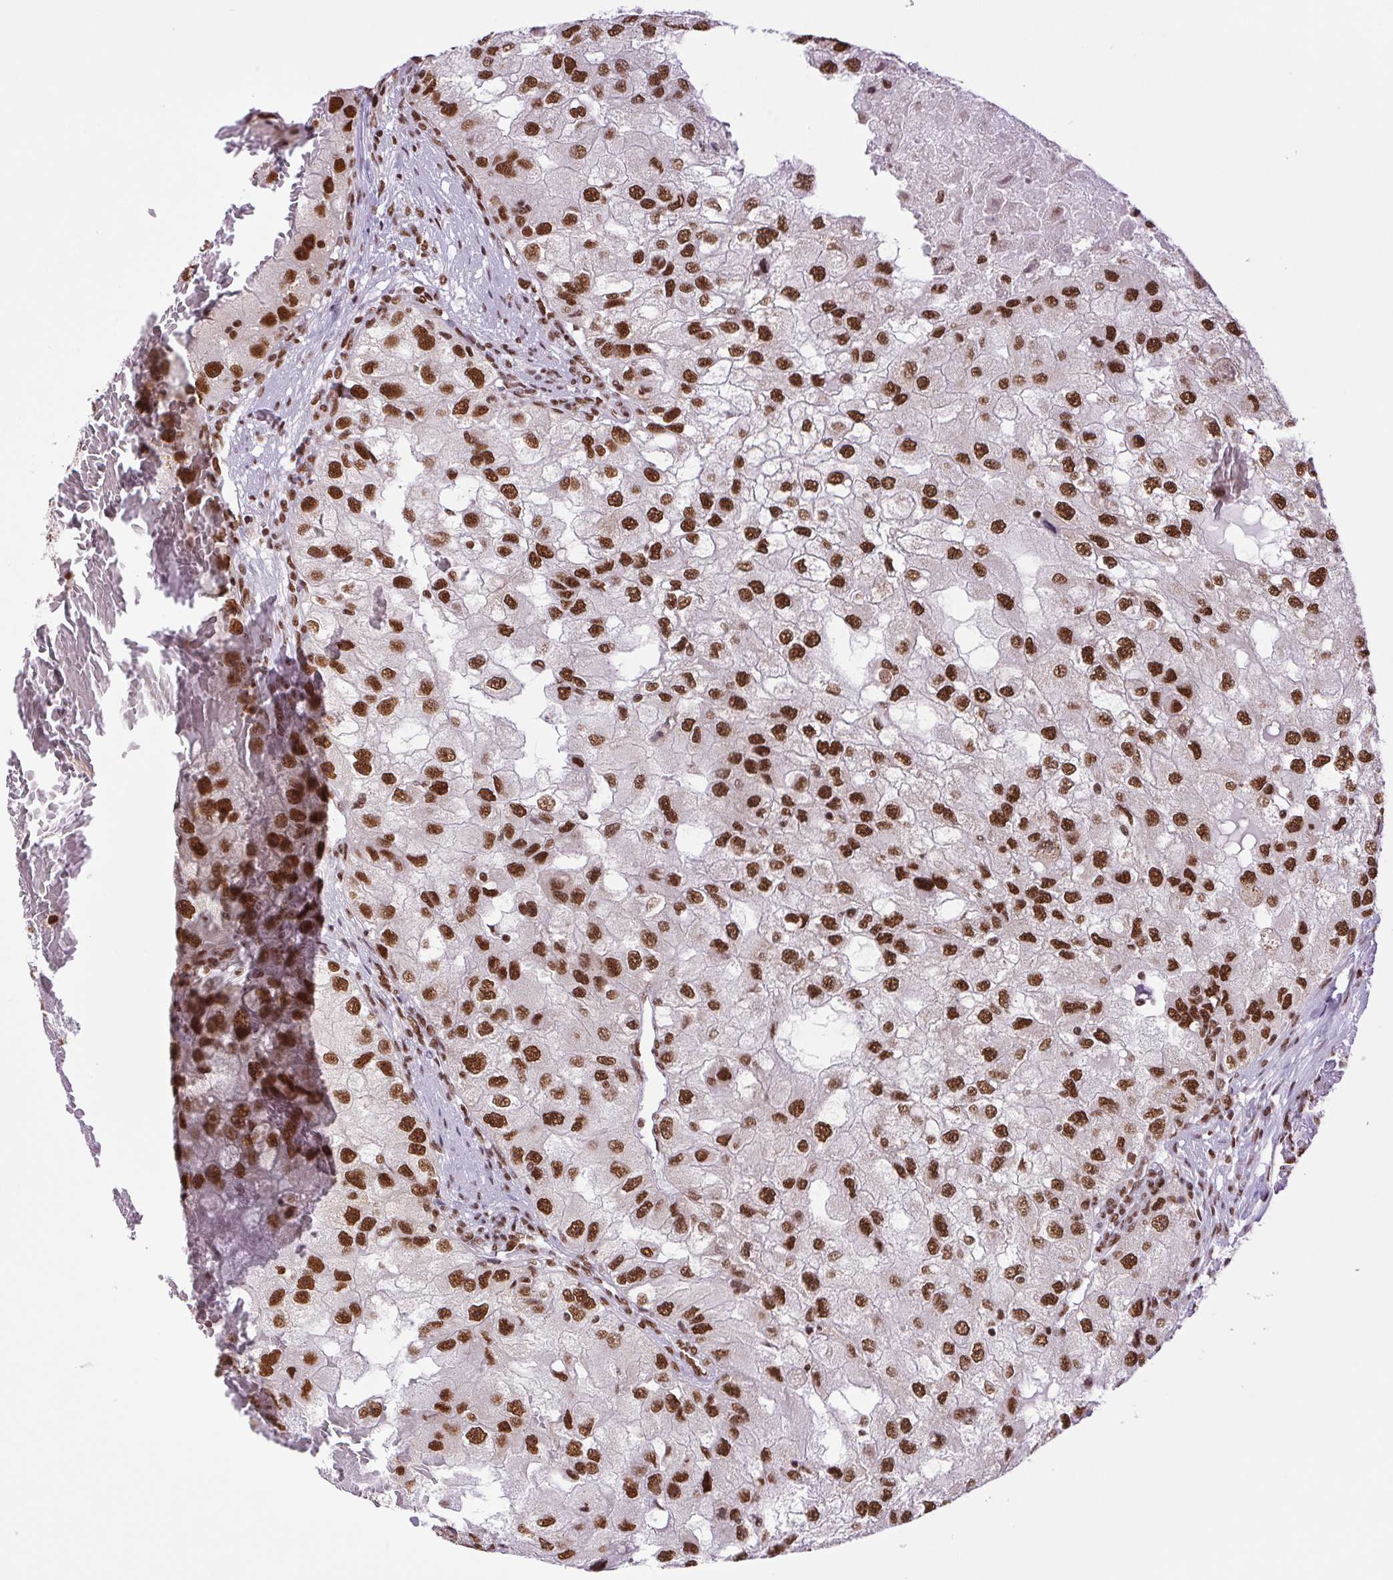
{"staining": {"intensity": "strong", "quantity": ">75%", "location": "nuclear"}, "tissue": "renal cancer", "cell_type": "Tumor cells", "image_type": "cancer", "snomed": [{"axis": "morphology", "description": "Adenocarcinoma, NOS"}, {"axis": "topography", "description": "Kidney"}], "caption": "Immunohistochemistry image of human adenocarcinoma (renal) stained for a protein (brown), which displays high levels of strong nuclear staining in approximately >75% of tumor cells.", "gene": "ZNF207", "patient": {"sex": "male", "age": 63}}